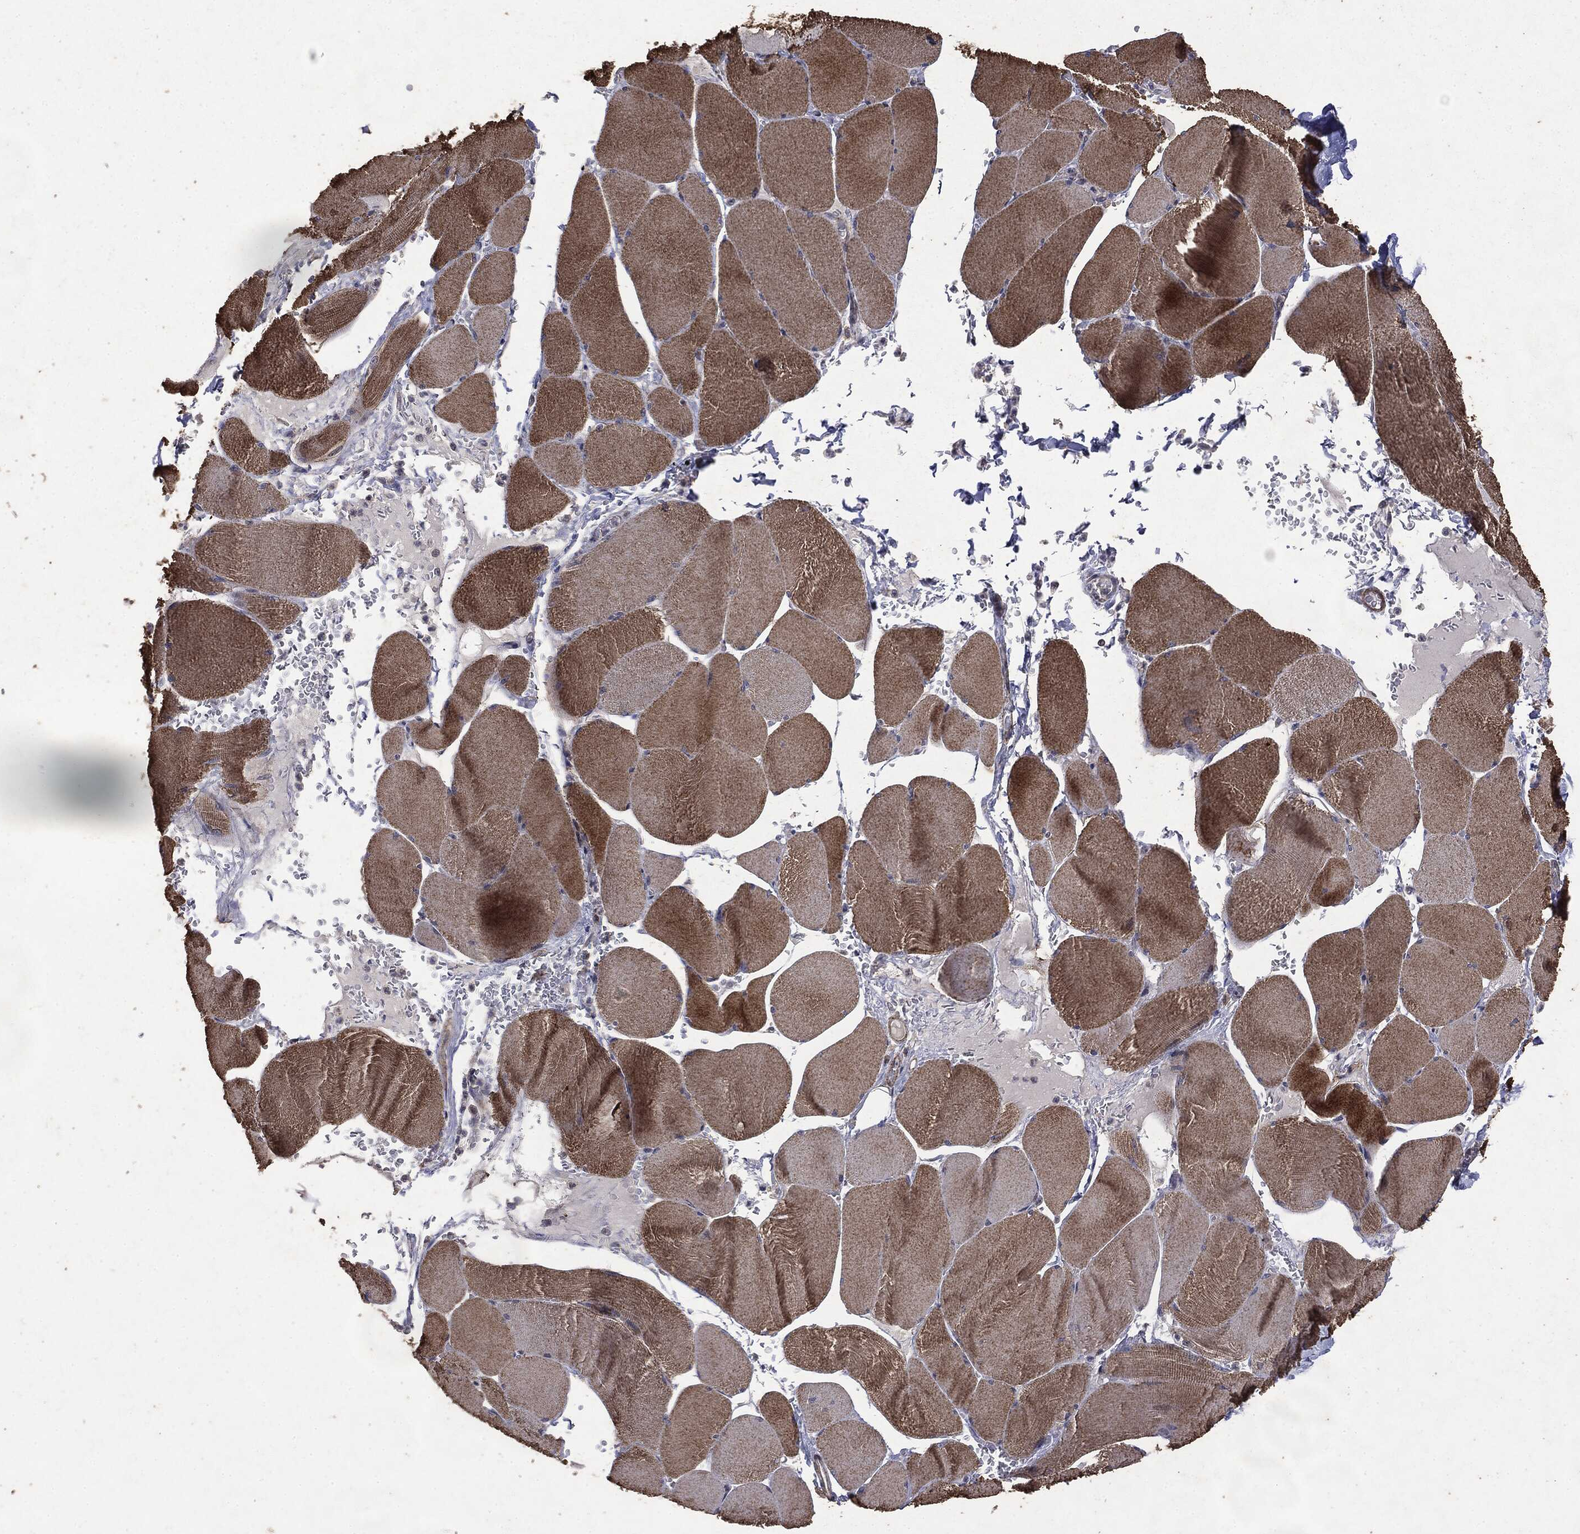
{"staining": {"intensity": "moderate", "quantity": ">75%", "location": "cytoplasmic/membranous"}, "tissue": "skeletal muscle", "cell_type": "Myocytes", "image_type": "normal", "snomed": [{"axis": "morphology", "description": "Normal tissue, NOS"}, {"axis": "topography", "description": "Skeletal muscle"}], "caption": "Brown immunohistochemical staining in benign skeletal muscle demonstrates moderate cytoplasmic/membranous positivity in approximately >75% of myocytes.", "gene": "PTEN", "patient": {"sex": "male", "age": 56}}